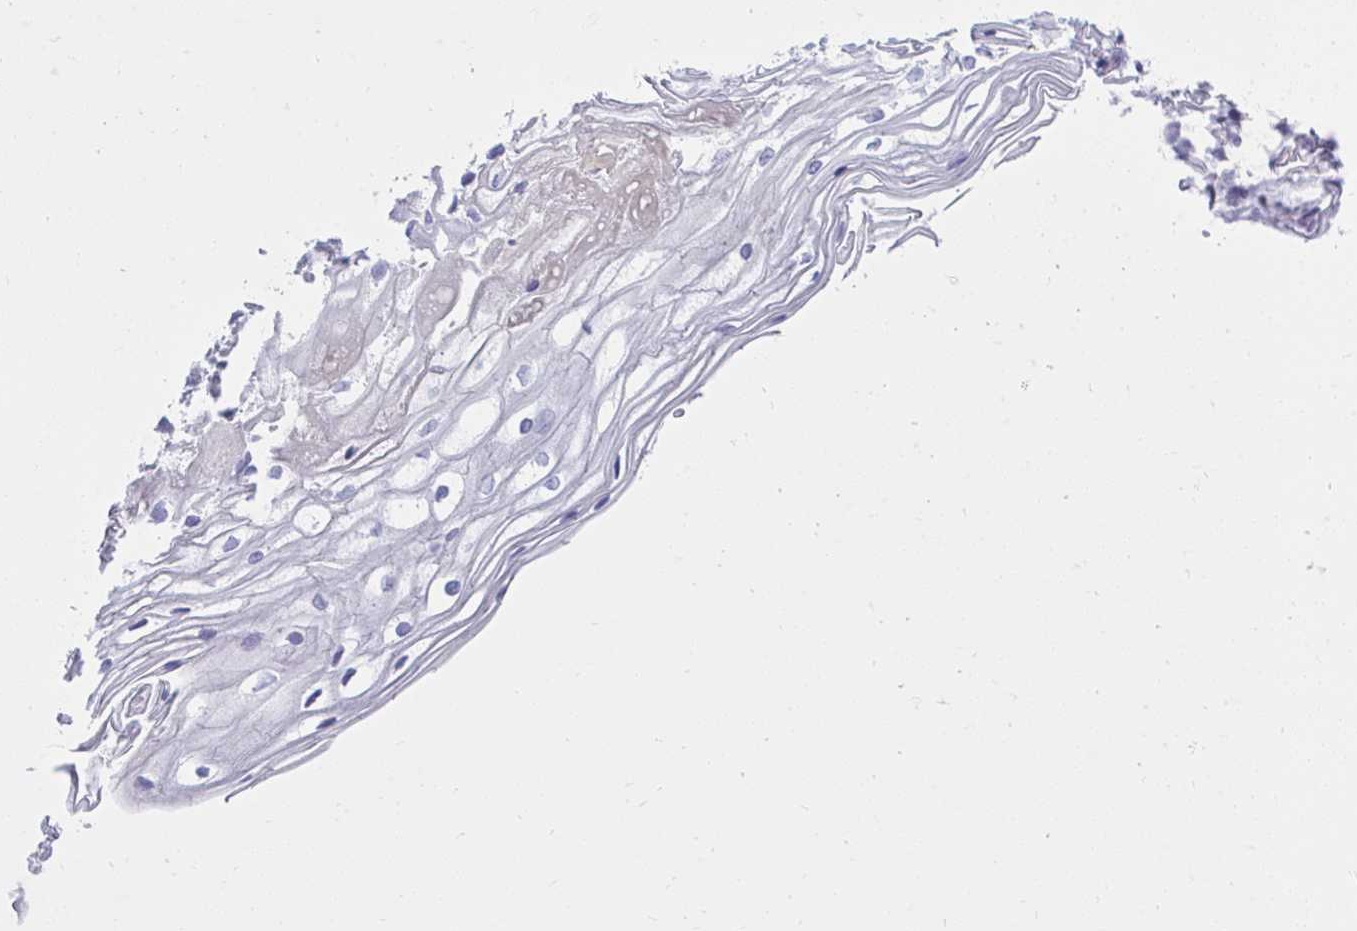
{"staining": {"intensity": "negative", "quantity": "none", "location": "none"}, "tissue": "cervix", "cell_type": "Glandular cells", "image_type": "normal", "snomed": [{"axis": "morphology", "description": "Normal tissue, NOS"}, {"axis": "topography", "description": "Cervix"}], "caption": "A histopathology image of cervix stained for a protein demonstrates no brown staining in glandular cells. Nuclei are stained in blue.", "gene": "LRRC36", "patient": {"sex": "female", "age": 36}}